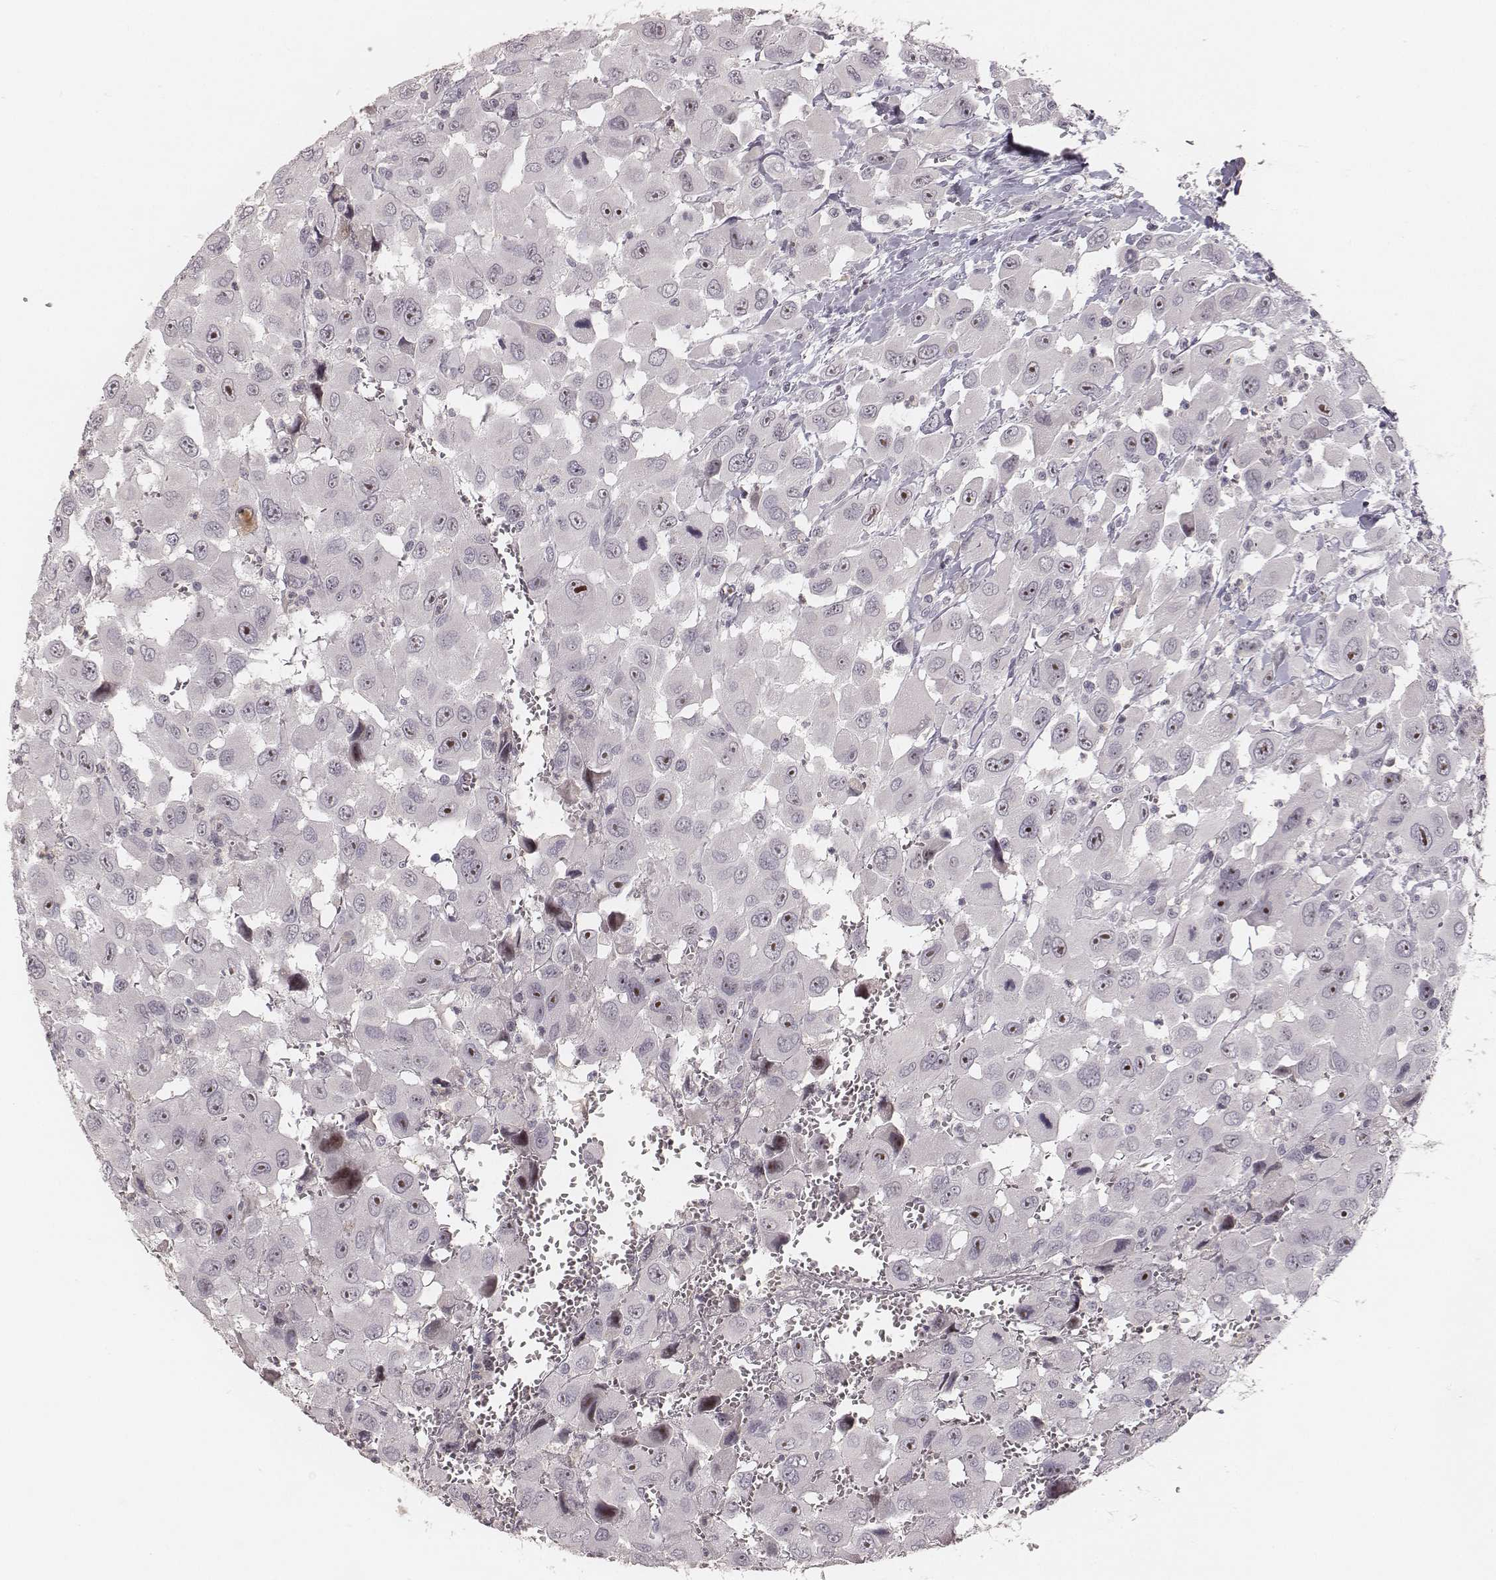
{"staining": {"intensity": "strong", "quantity": "<25%", "location": "nuclear"}, "tissue": "head and neck cancer", "cell_type": "Tumor cells", "image_type": "cancer", "snomed": [{"axis": "morphology", "description": "Squamous cell carcinoma, NOS"}, {"axis": "morphology", "description": "Squamous cell carcinoma, metastatic, NOS"}, {"axis": "topography", "description": "Oral tissue"}, {"axis": "topography", "description": "Head-Neck"}], "caption": "Squamous cell carcinoma (head and neck) stained for a protein exhibits strong nuclear positivity in tumor cells. (DAB IHC with brightfield microscopy, high magnification).", "gene": "MADCAM1", "patient": {"sex": "female", "age": 85}}